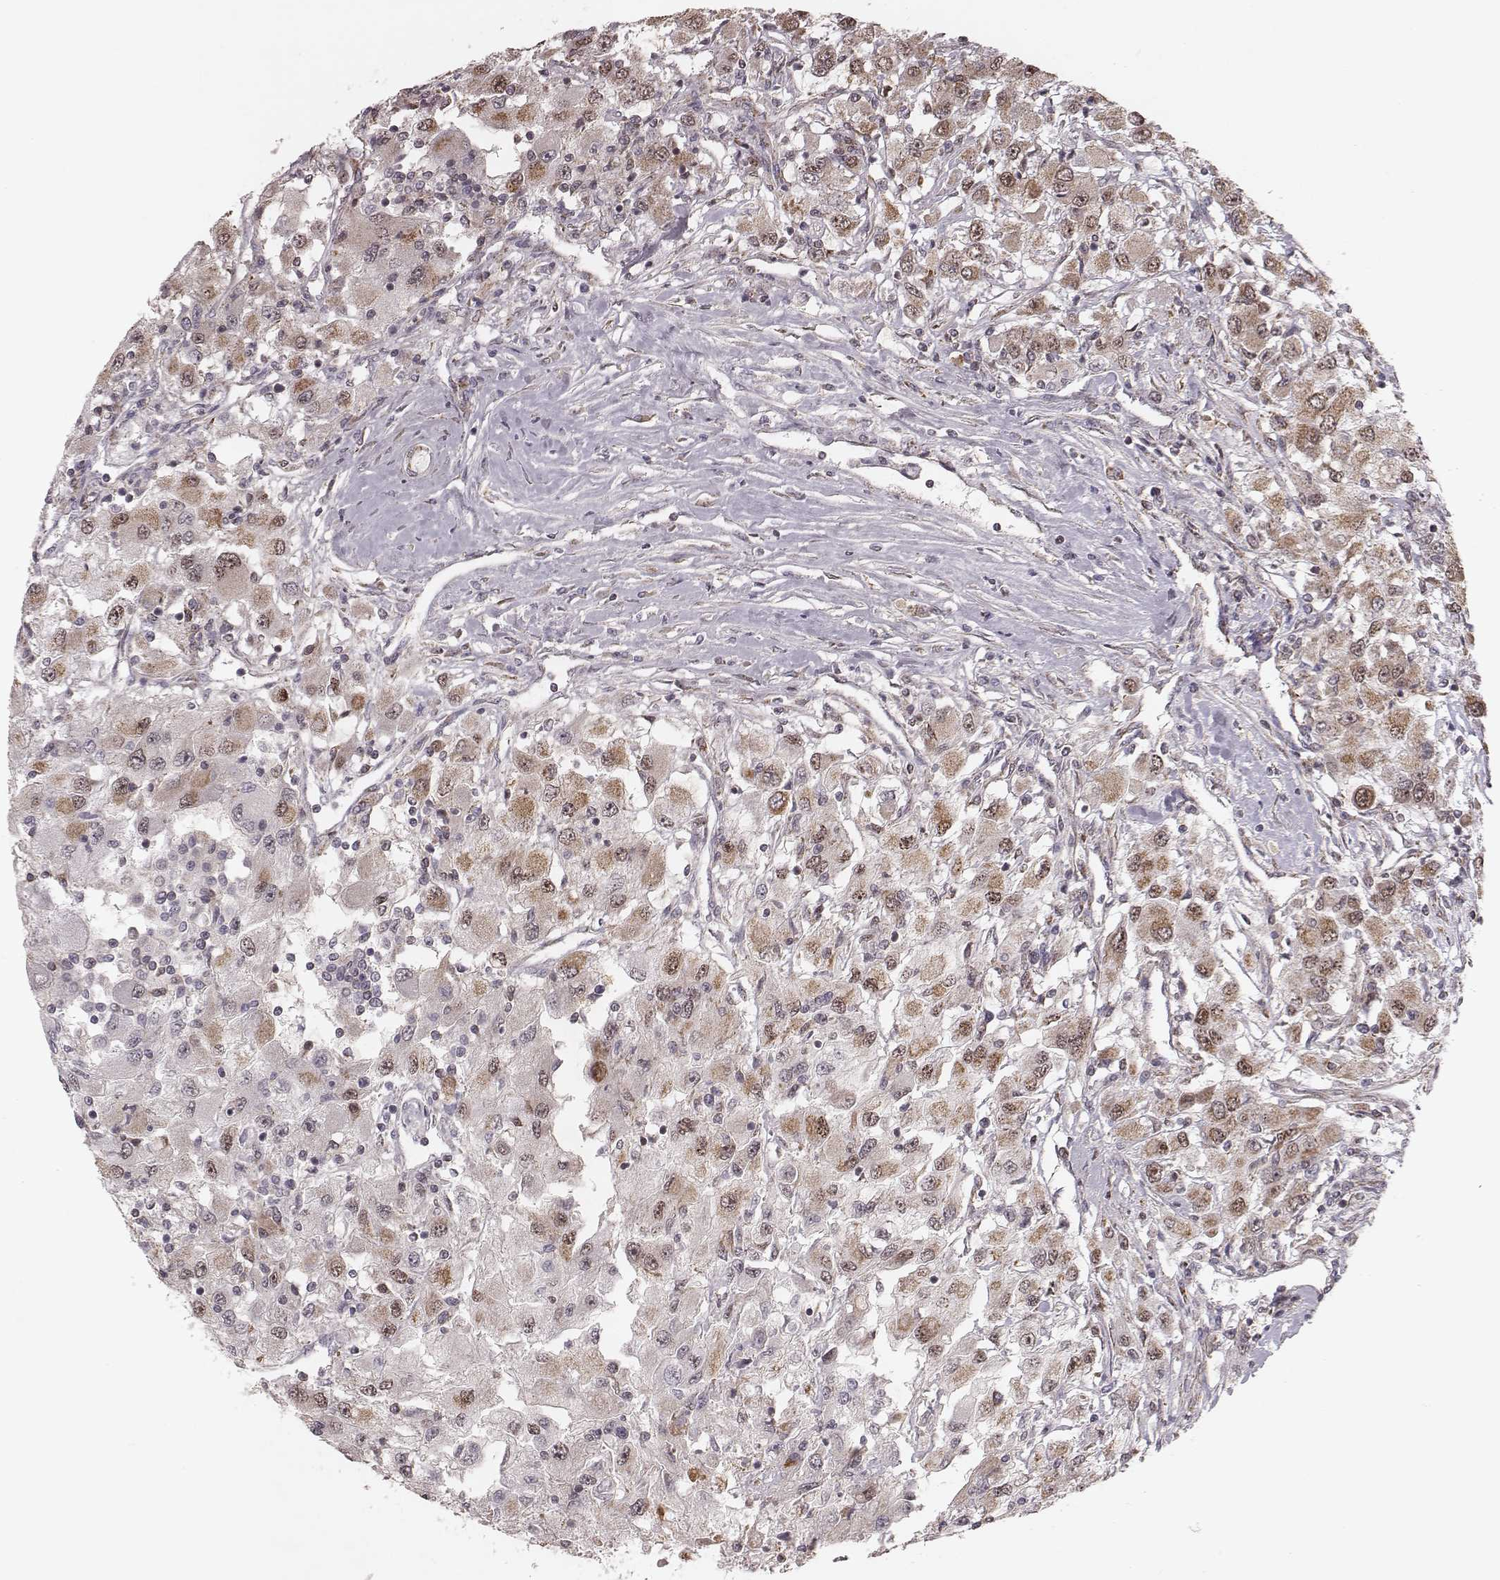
{"staining": {"intensity": "weak", "quantity": "25%-75%", "location": "cytoplasmic/membranous"}, "tissue": "renal cancer", "cell_type": "Tumor cells", "image_type": "cancer", "snomed": [{"axis": "morphology", "description": "Adenocarcinoma, NOS"}, {"axis": "topography", "description": "Kidney"}], "caption": "DAB (3,3'-diaminobenzidine) immunohistochemical staining of renal adenocarcinoma exhibits weak cytoplasmic/membranous protein positivity in about 25%-75% of tumor cells. (Brightfield microscopy of DAB IHC at high magnification).", "gene": "NDUFA7", "patient": {"sex": "female", "age": 67}}